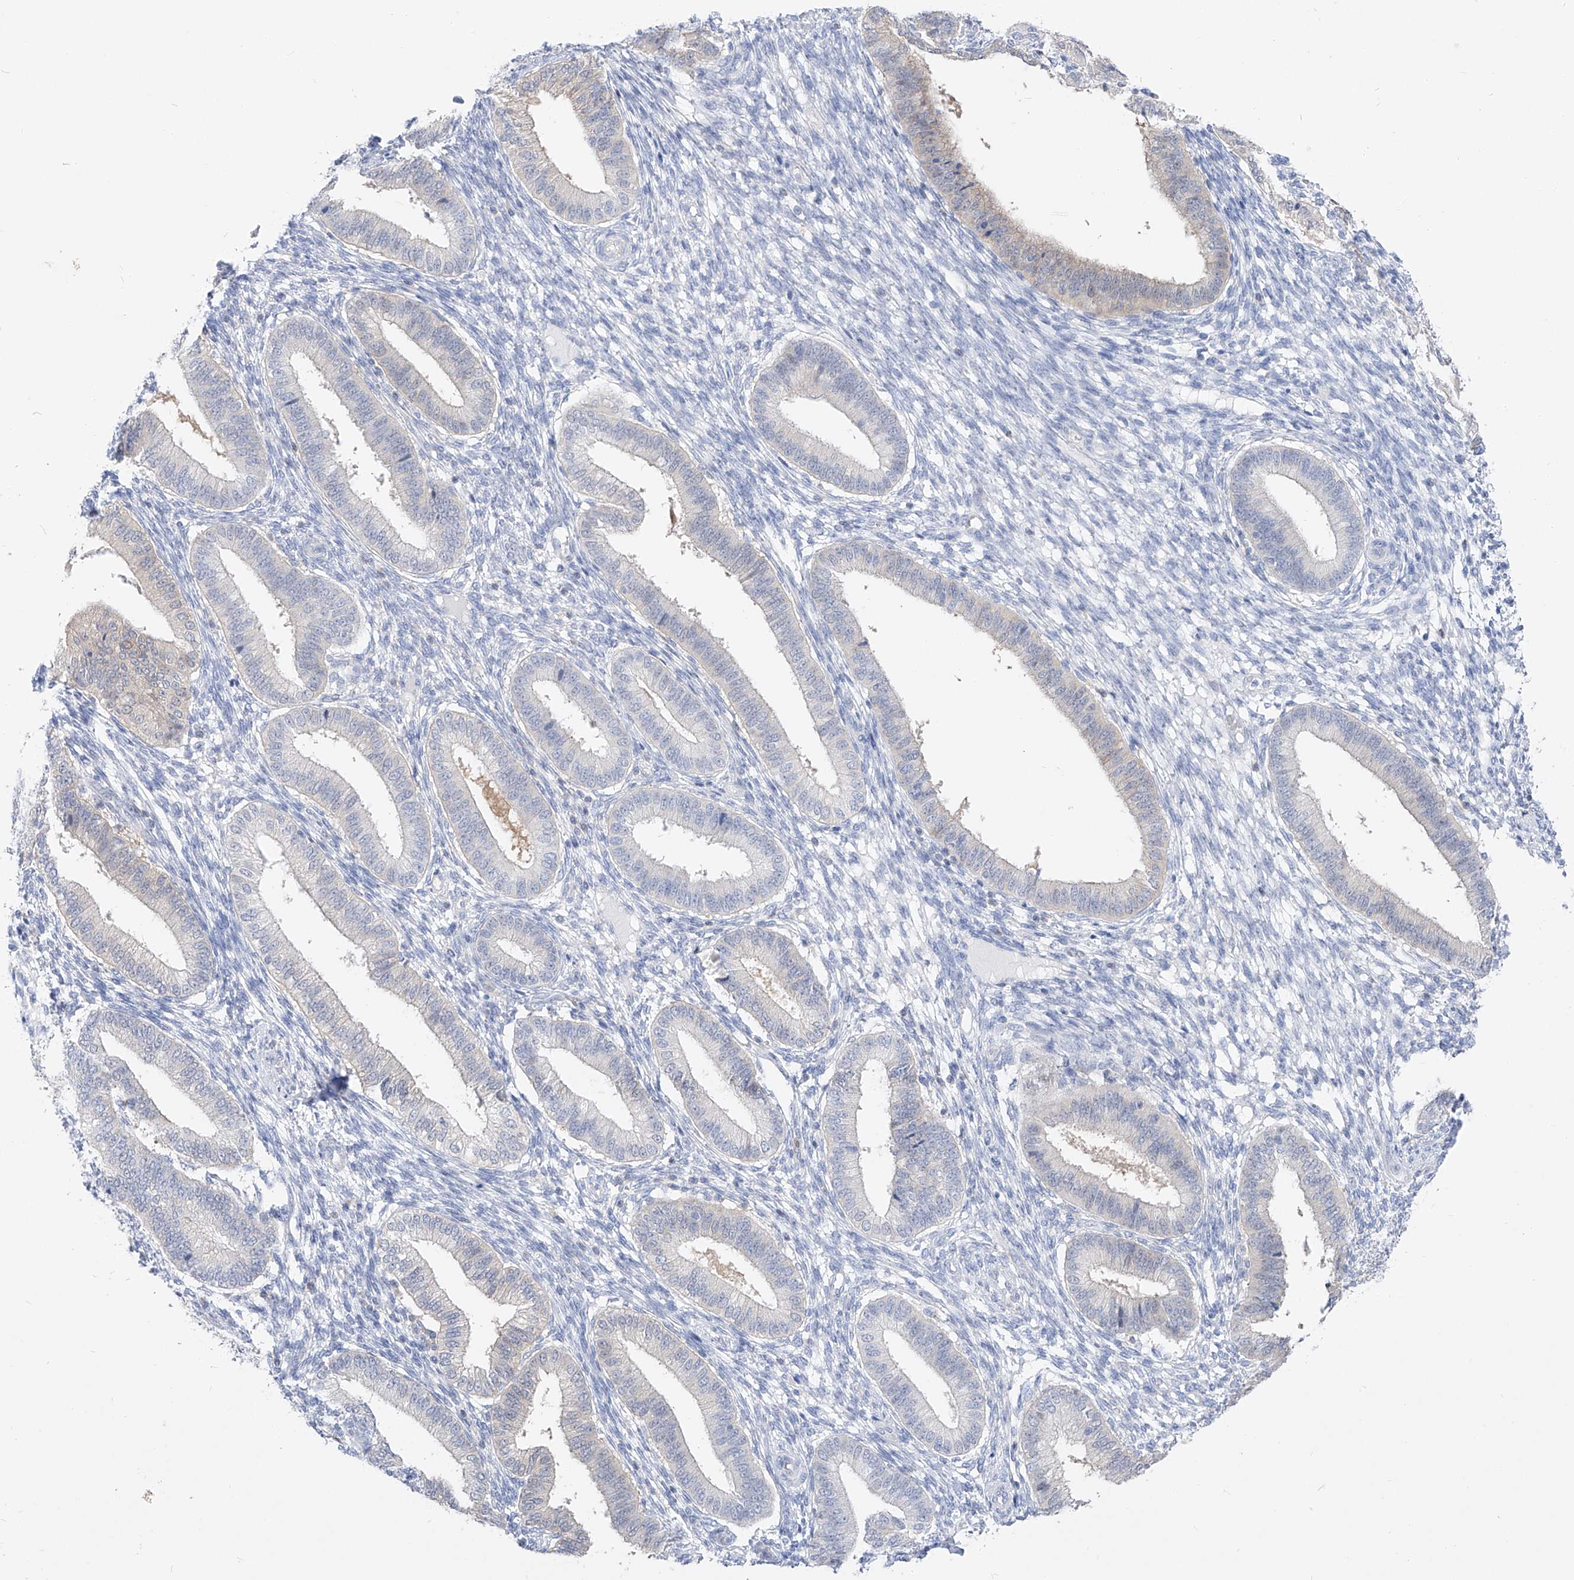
{"staining": {"intensity": "negative", "quantity": "none", "location": "none"}, "tissue": "endometrium", "cell_type": "Cells in endometrial stroma", "image_type": "normal", "snomed": [{"axis": "morphology", "description": "Normal tissue, NOS"}, {"axis": "topography", "description": "Endometrium"}], "caption": "IHC histopathology image of unremarkable human endometrium stained for a protein (brown), which reveals no positivity in cells in endometrial stroma.", "gene": "UFL1", "patient": {"sex": "female", "age": 39}}